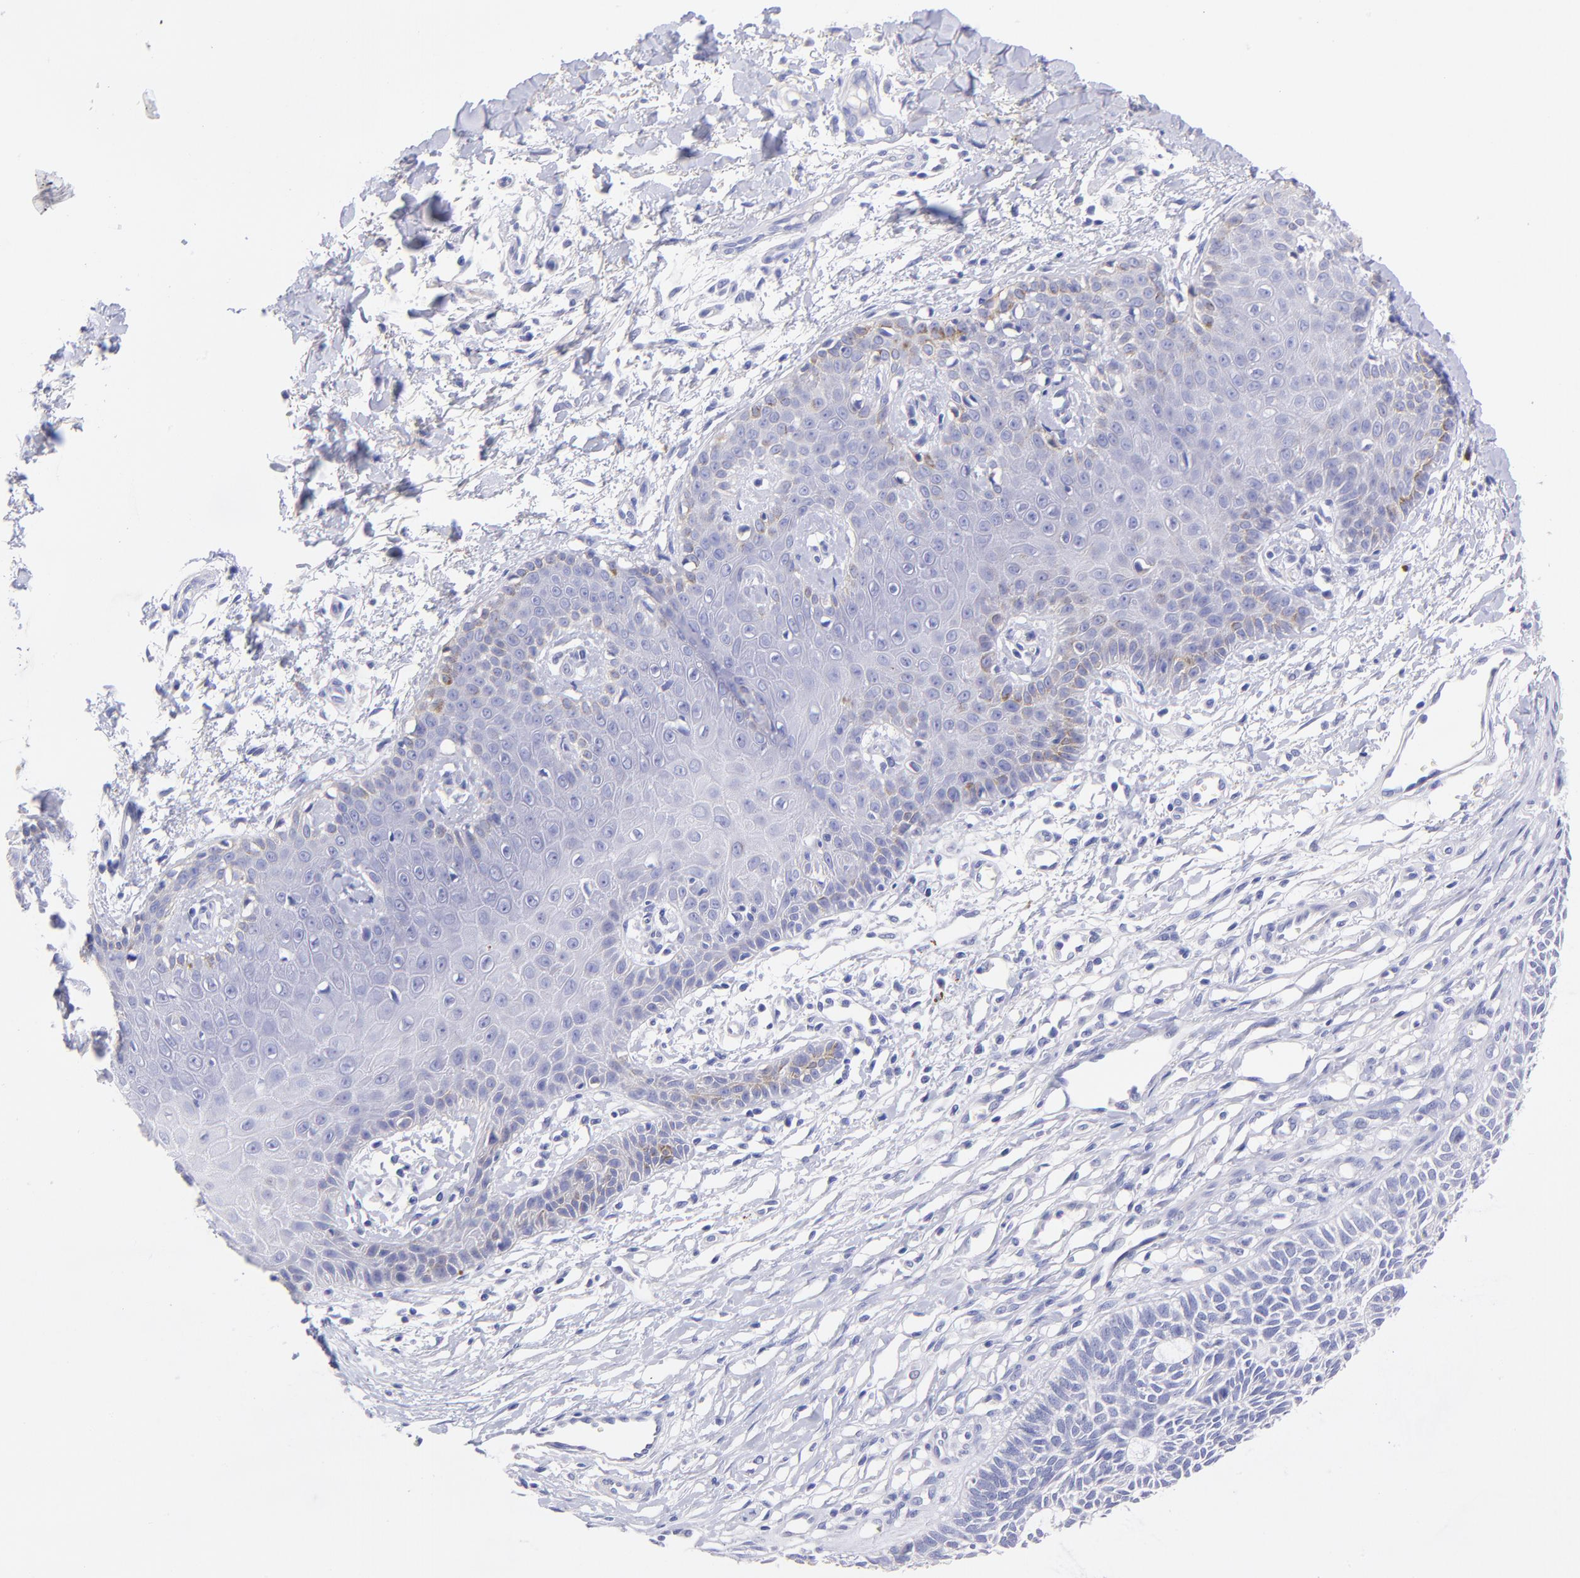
{"staining": {"intensity": "moderate", "quantity": "<25%", "location": "cytoplasmic/membranous"}, "tissue": "skin cancer", "cell_type": "Tumor cells", "image_type": "cancer", "snomed": [{"axis": "morphology", "description": "Basal cell carcinoma"}, {"axis": "topography", "description": "Skin"}], "caption": "Protein staining demonstrates moderate cytoplasmic/membranous staining in about <25% of tumor cells in skin cancer (basal cell carcinoma).", "gene": "RAB3B", "patient": {"sex": "male", "age": 67}}